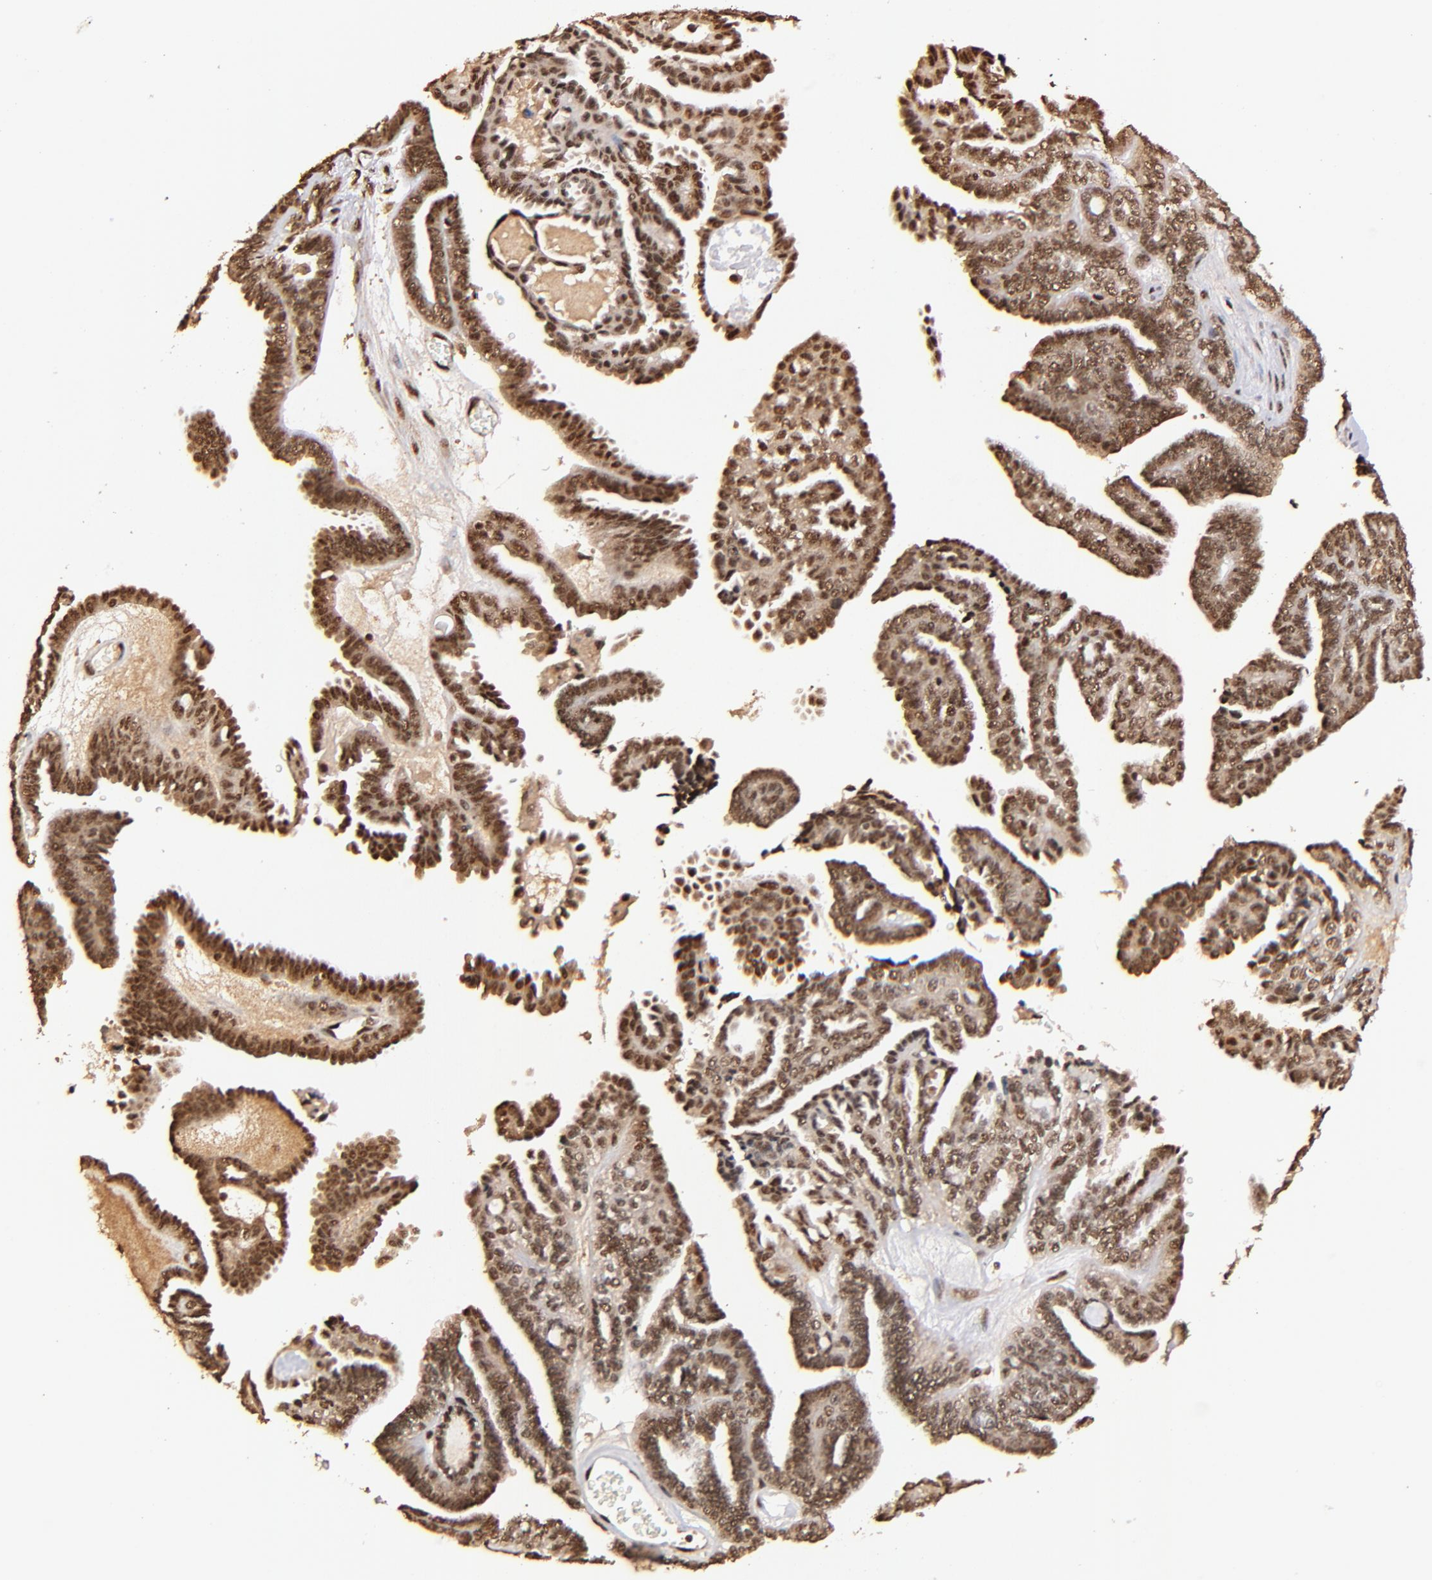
{"staining": {"intensity": "strong", "quantity": ">75%", "location": "cytoplasmic/membranous,nuclear"}, "tissue": "ovarian cancer", "cell_type": "Tumor cells", "image_type": "cancer", "snomed": [{"axis": "morphology", "description": "Cystadenocarcinoma, serous, NOS"}, {"axis": "topography", "description": "Ovary"}], "caption": "Human ovarian serous cystadenocarcinoma stained with a brown dye shows strong cytoplasmic/membranous and nuclear positive positivity in about >75% of tumor cells.", "gene": "MED12", "patient": {"sex": "female", "age": 71}}